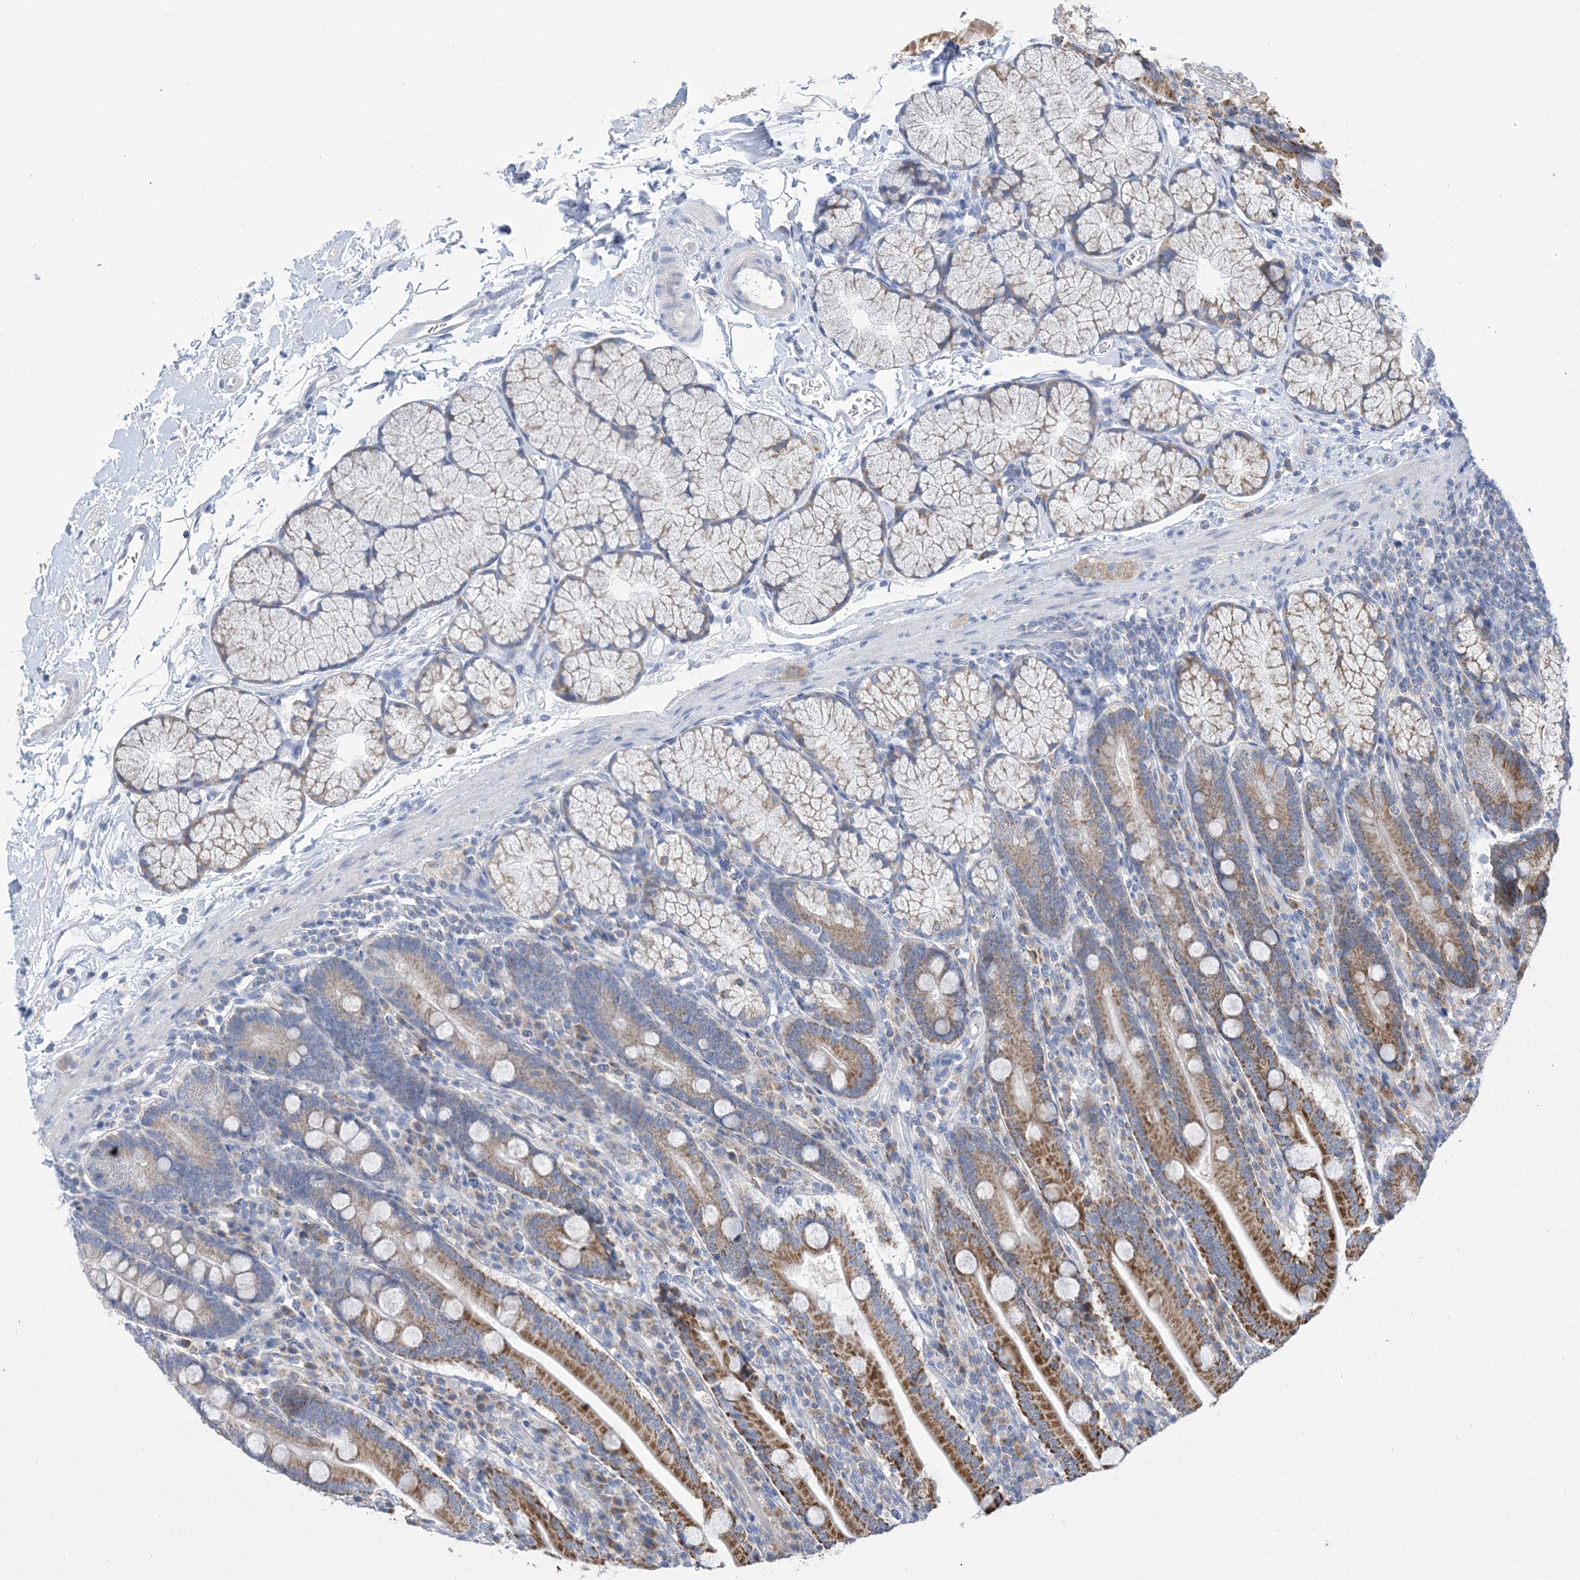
{"staining": {"intensity": "strong", "quantity": ">75%", "location": "cytoplasmic/membranous"}, "tissue": "duodenum", "cell_type": "Glandular cells", "image_type": "normal", "snomed": [{"axis": "morphology", "description": "Normal tissue, NOS"}, {"axis": "topography", "description": "Duodenum"}], "caption": "A photomicrograph of human duodenum stained for a protein exhibits strong cytoplasmic/membranous brown staining in glandular cells. The staining was performed using DAB (3,3'-diaminobenzidine), with brown indicating positive protein expression. Nuclei are stained blue with hematoxylin.", "gene": "CLEC16A", "patient": {"sex": "male", "age": 35}}